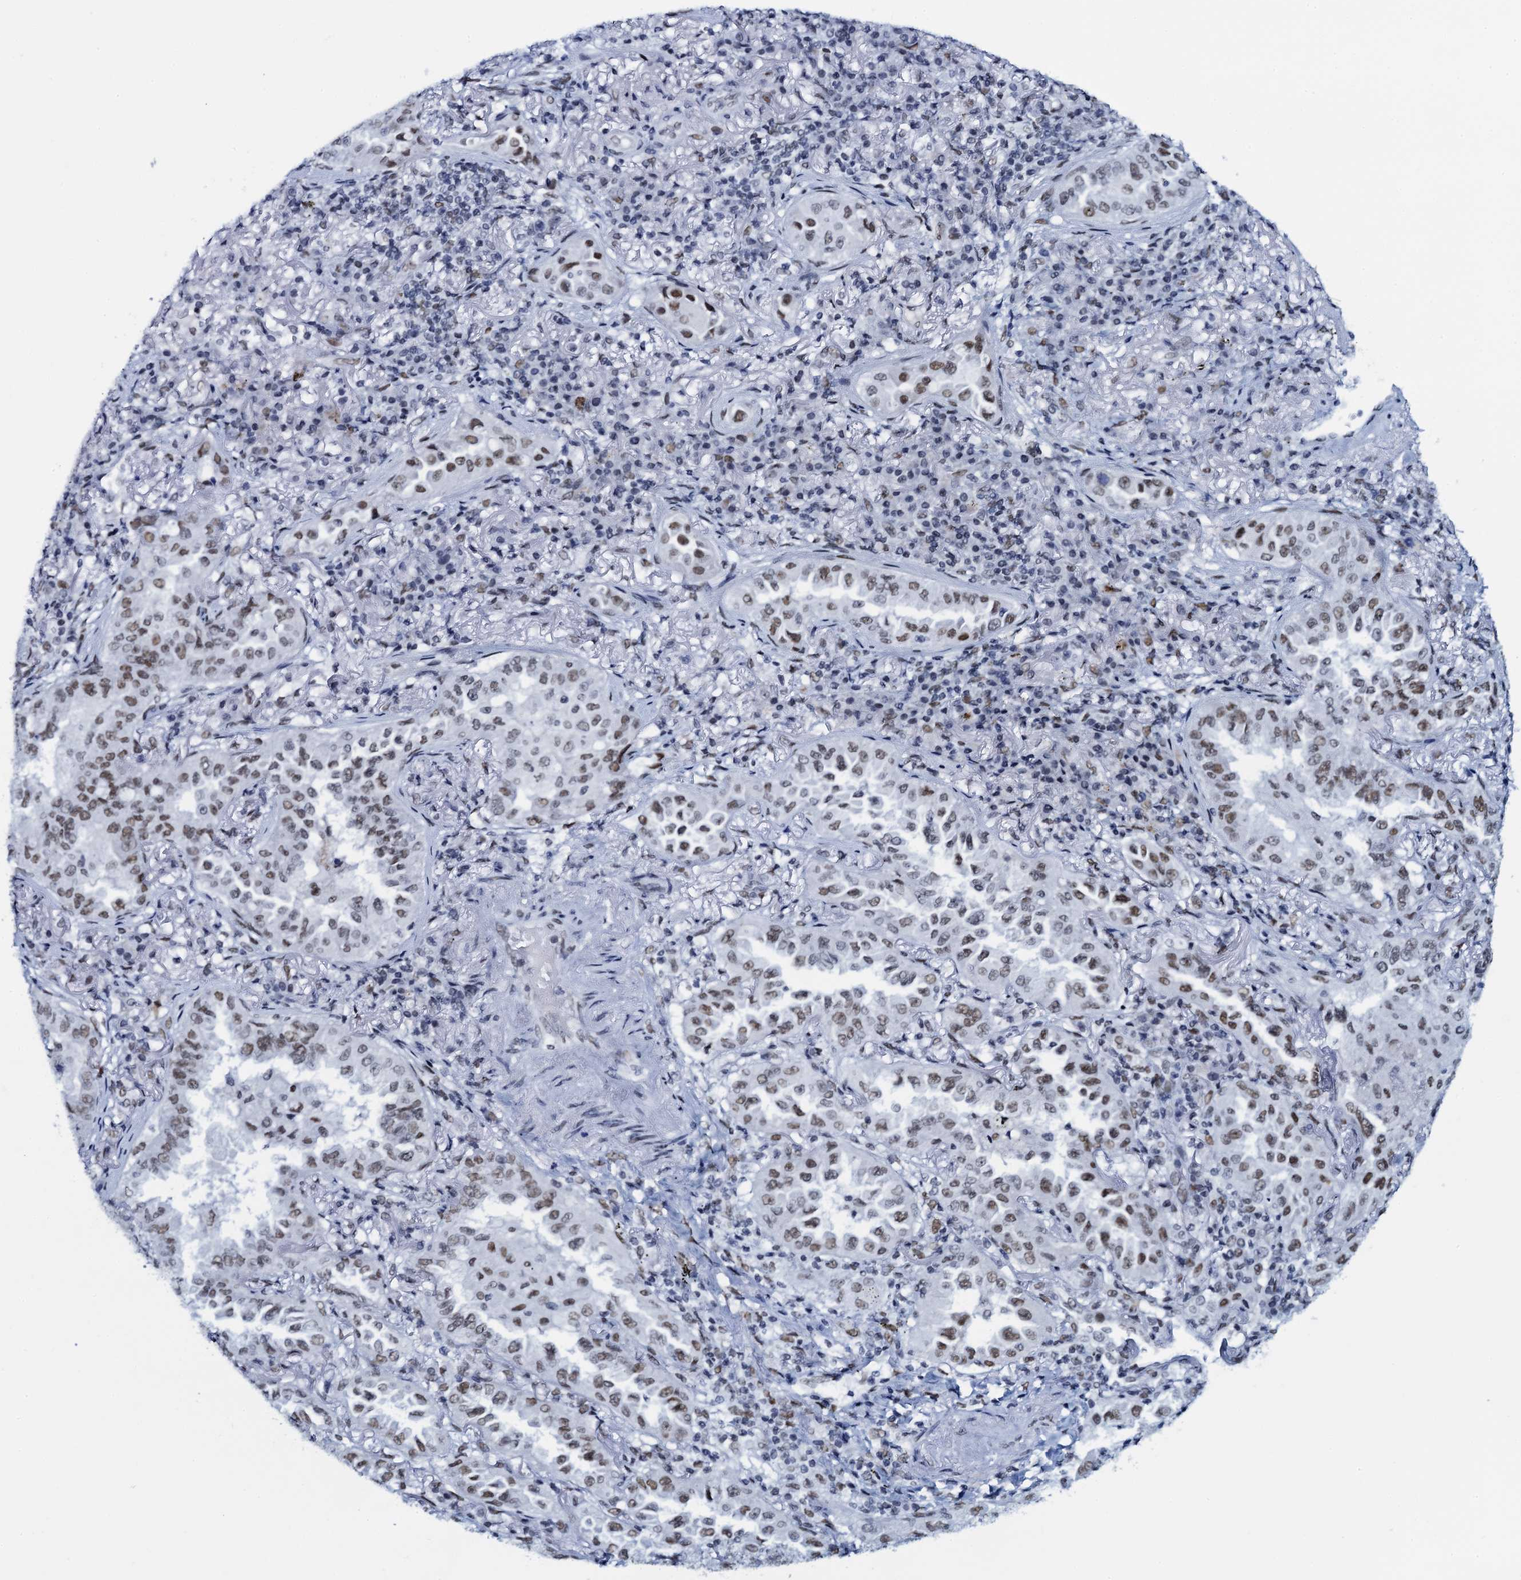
{"staining": {"intensity": "moderate", "quantity": ">75%", "location": "nuclear"}, "tissue": "lung cancer", "cell_type": "Tumor cells", "image_type": "cancer", "snomed": [{"axis": "morphology", "description": "Adenocarcinoma, NOS"}, {"axis": "topography", "description": "Lung"}], "caption": "This image displays immunohistochemistry (IHC) staining of lung cancer (adenocarcinoma), with medium moderate nuclear expression in about >75% of tumor cells.", "gene": "HNRNPUL2", "patient": {"sex": "female", "age": 69}}